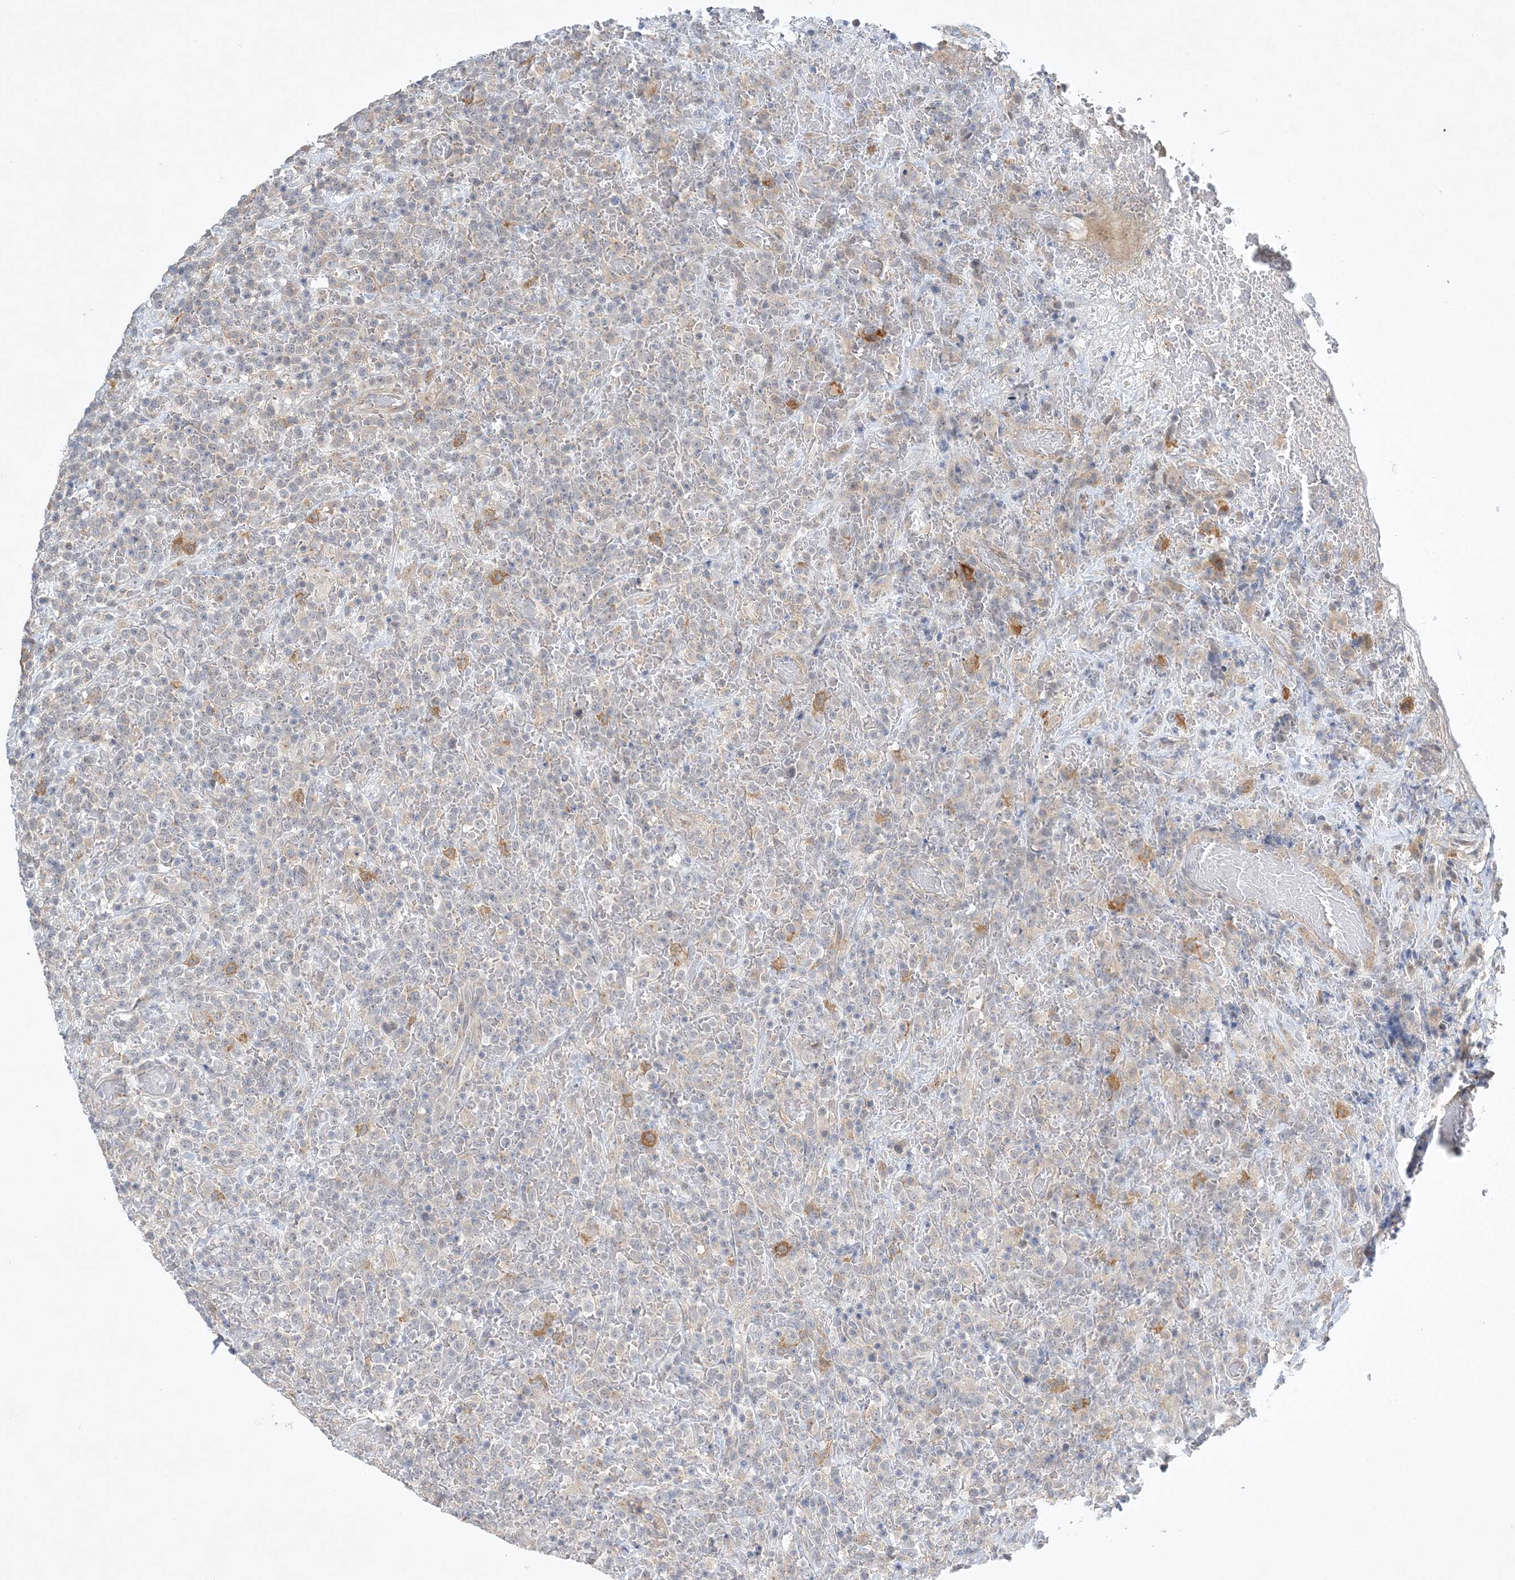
{"staining": {"intensity": "negative", "quantity": "none", "location": "none"}, "tissue": "lymphoma", "cell_type": "Tumor cells", "image_type": "cancer", "snomed": [{"axis": "morphology", "description": "Malignant lymphoma, non-Hodgkin's type, High grade"}, {"axis": "topography", "description": "Colon"}], "caption": "Malignant lymphoma, non-Hodgkin's type (high-grade) was stained to show a protein in brown. There is no significant positivity in tumor cells. (Stains: DAB immunohistochemistry (IHC) with hematoxylin counter stain, Microscopy: brightfield microscopy at high magnification).", "gene": "ANKRD35", "patient": {"sex": "female", "age": 53}}